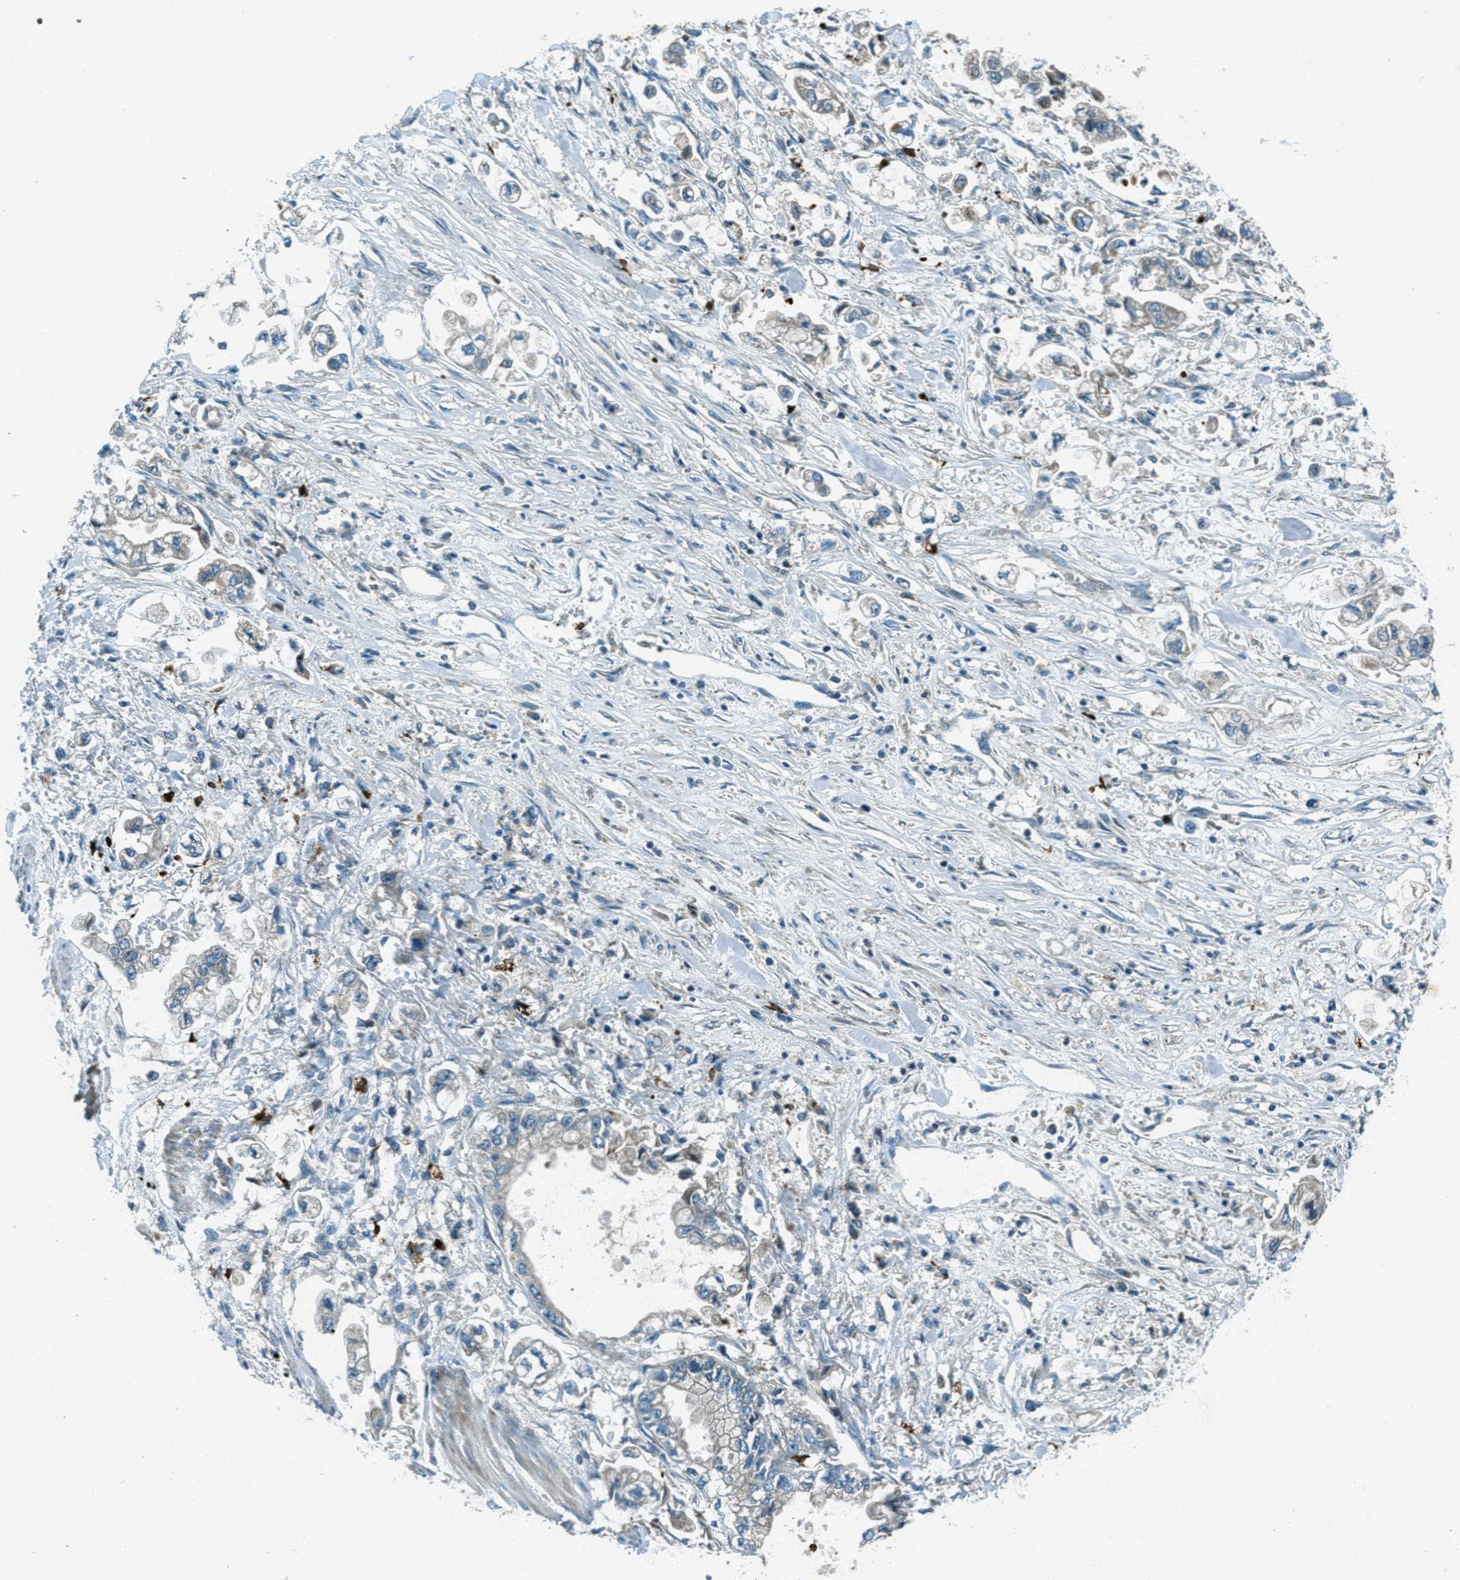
{"staining": {"intensity": "weak", "quantity": "<25%", "location": "cytoplasmic/membranous"}, "tissue": "stomach cancer", "cell_type": "Tumor cells", "image_type": "cancer", "snomed": [{"axis": "morphology", "description": "Normal tissue, NOS"}, {"axis": "morphology", "description": "Adenocarcinoma, NOS"}, {"axis": "topography", "description": "Stomach"}], "caption": "Adenocarcinoma (stomach) was stained to show a protein in brown. There is no significant expression in tumor cells. (Brightfield microscopy of DAB immunohistochemistry at high magnification).", "gene": "FAR1", "patient": {"sex": "male", "age": 62}}